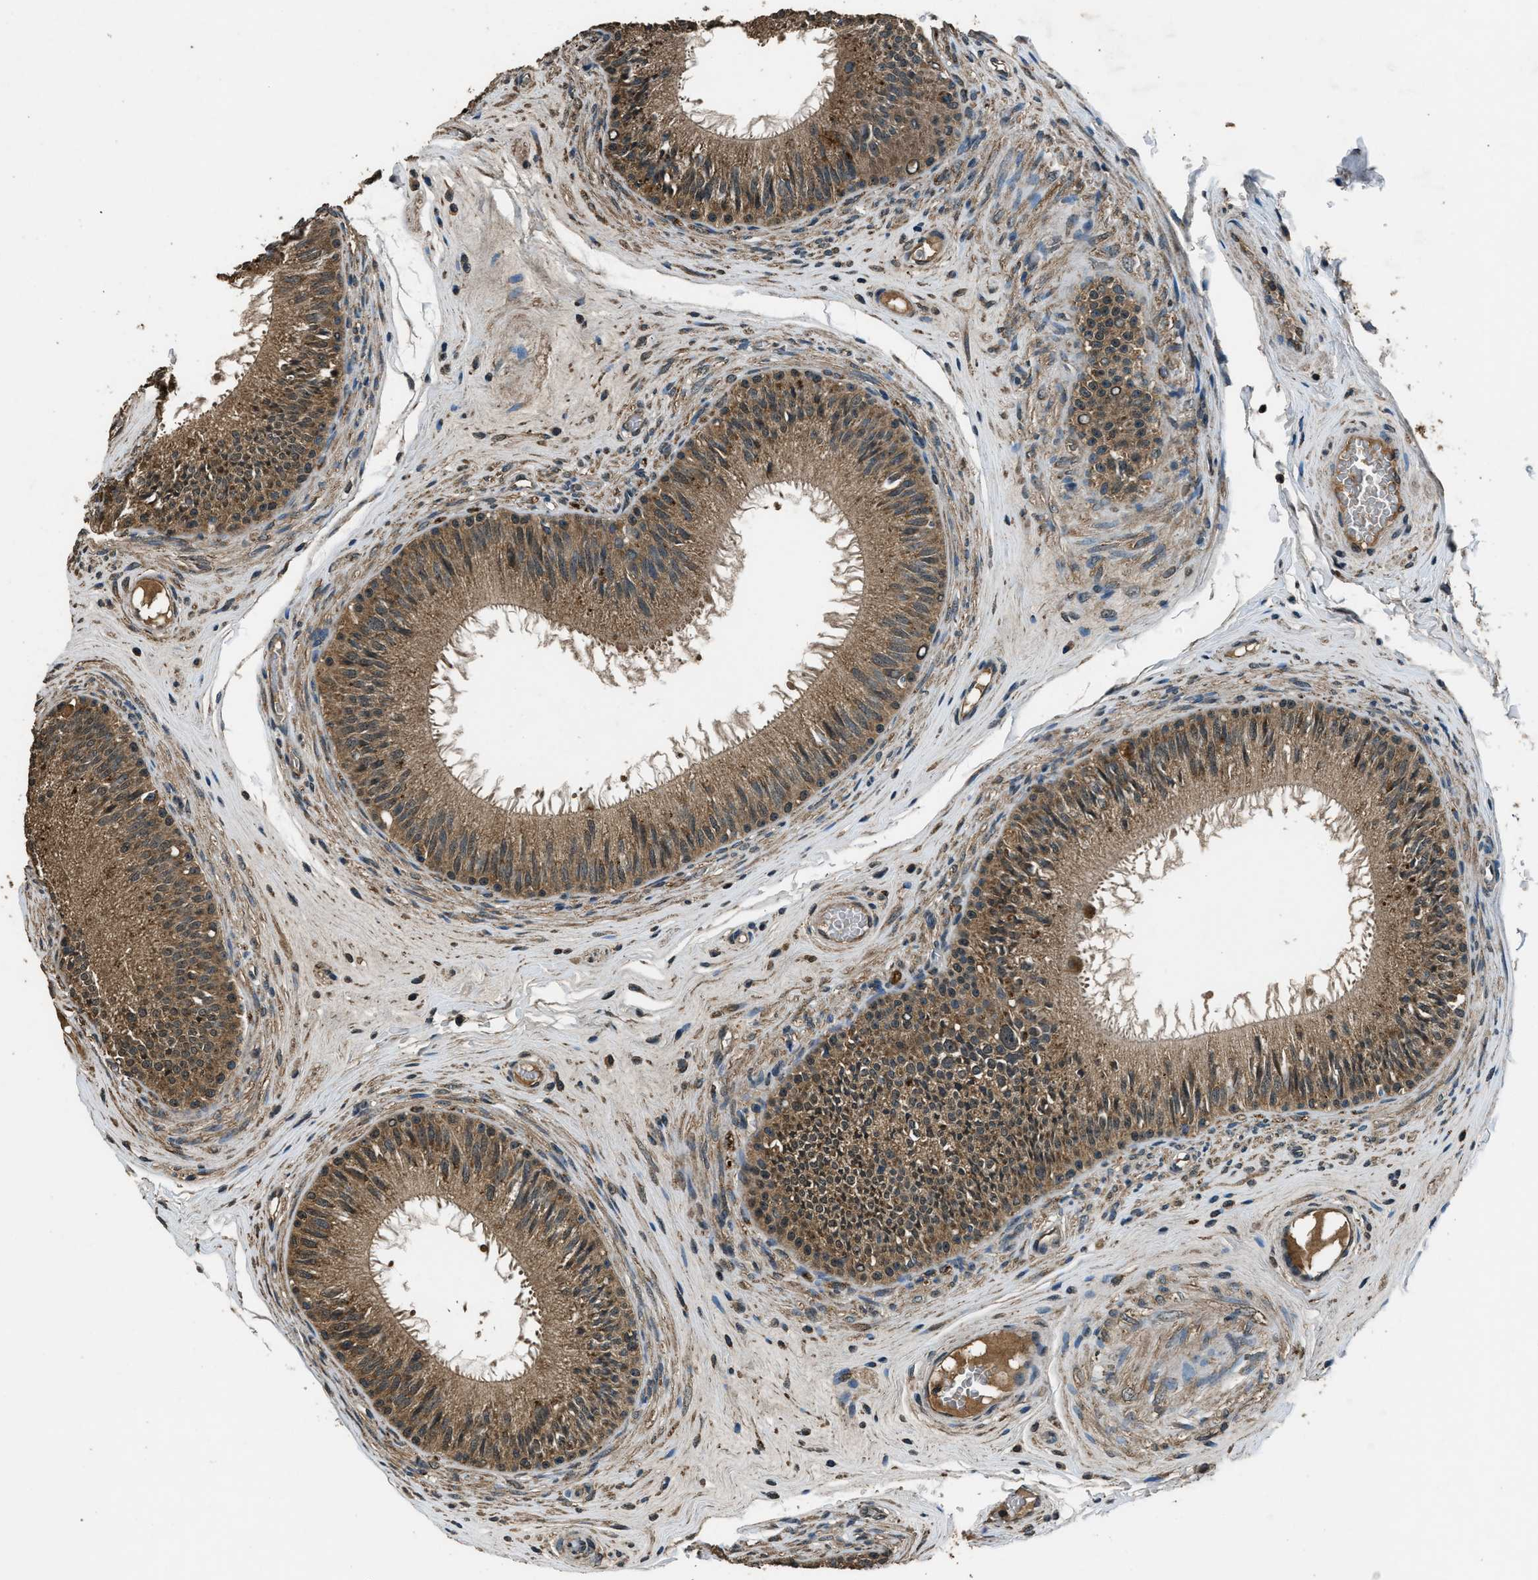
{"staining": {"intensity": "moderate", "quantity": ">75%", "location": "cytoplasmic/membranous"}, "tissue": "epididymis", "cell_type": "Glandular cells", "image_type": "normal", "snomed": [{"axis": "morphology", "description": "Normal tissue, NOS"}, {"axis": "topography", "description": "Testis"}, {"axis": "topography", "description": "Epididymis"}], "caption": "Human epididymis stained with a brown dye displays moderate cytoplasmic/membranous positive staining in about >75% of glandular cells.", "gene": "SALL3", "patient": {"sex": "male", "age": 36}}